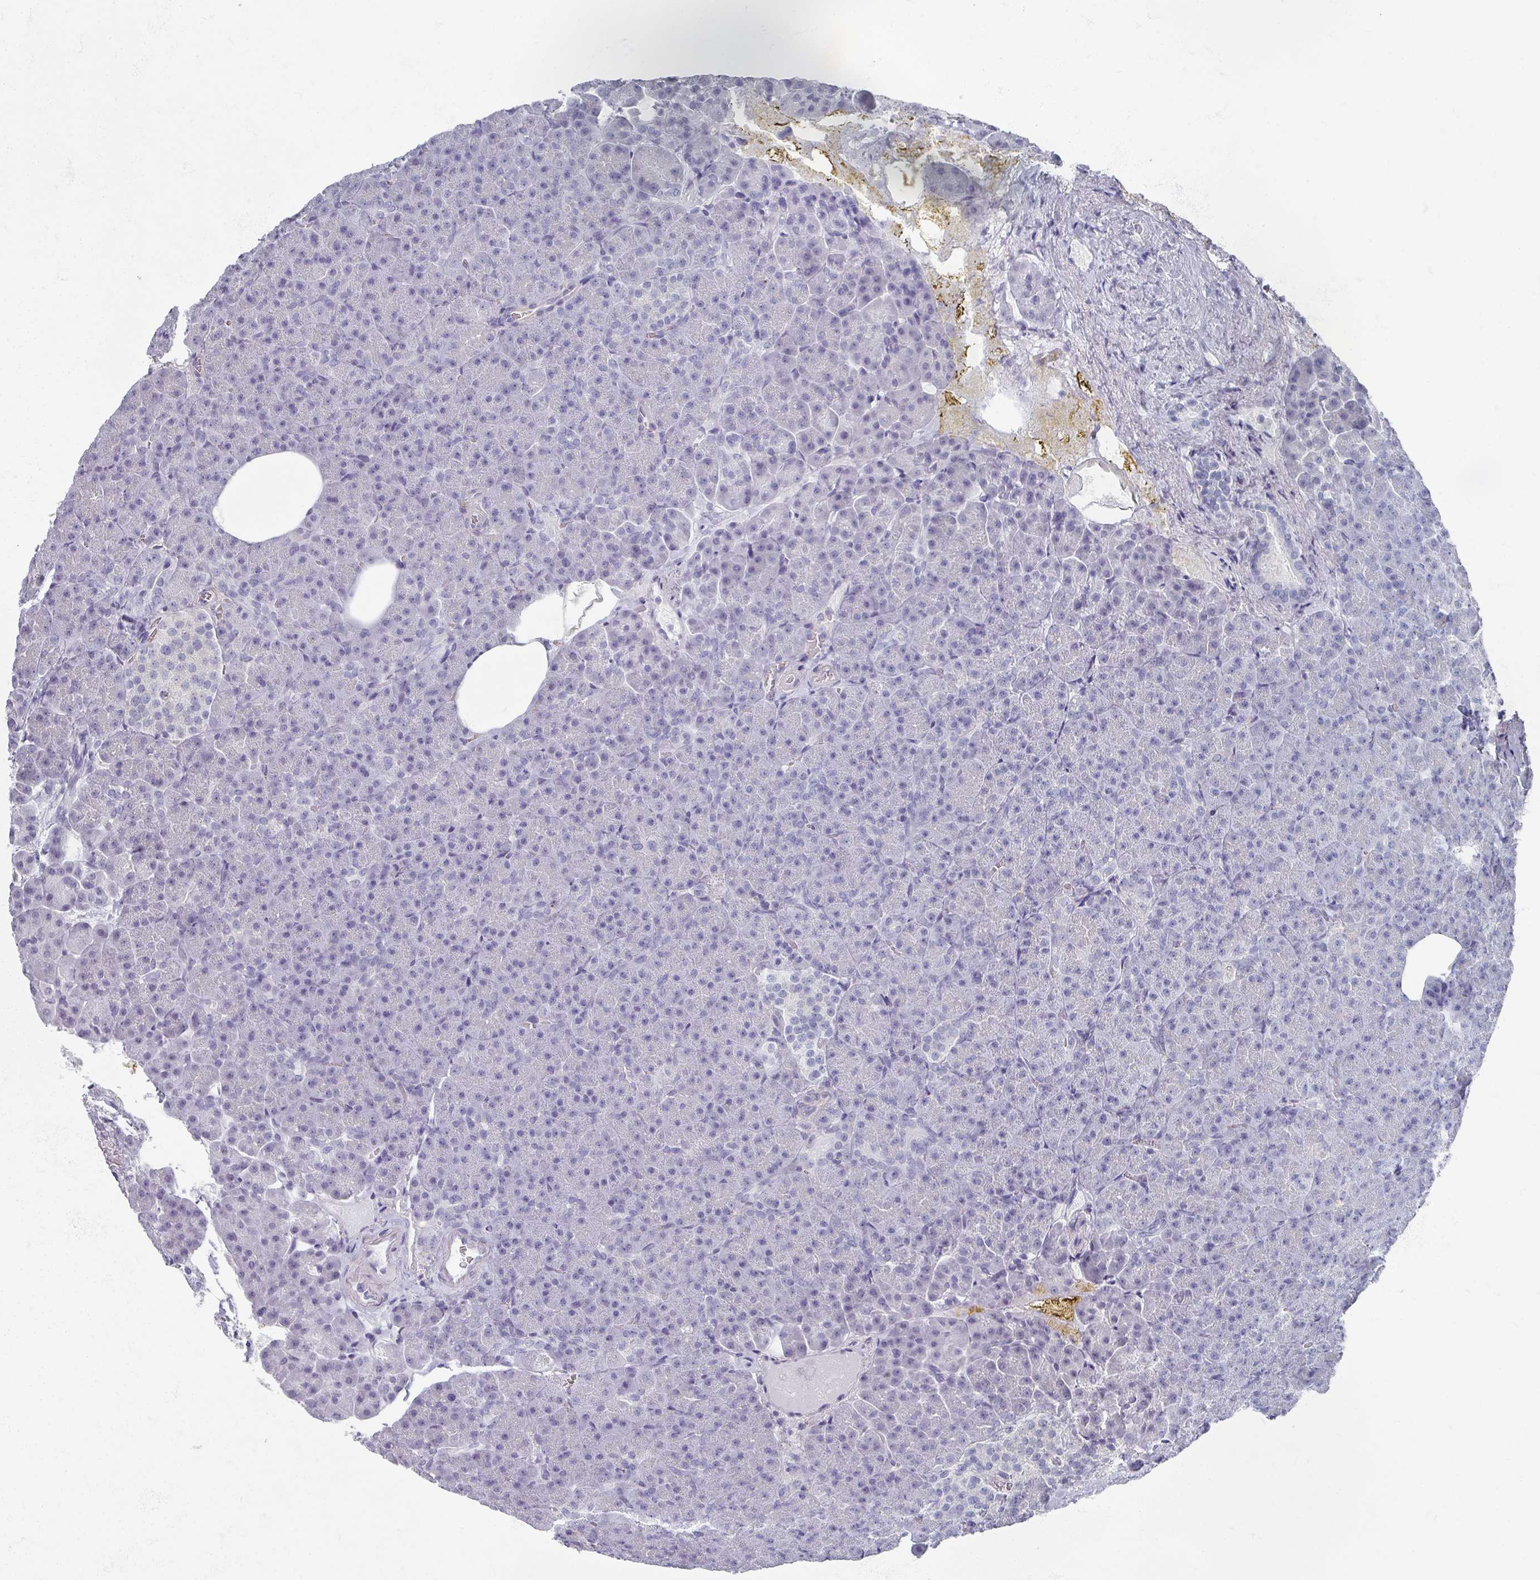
{"staining": {"intensity": "negative", "quantity": "none", "location": "none"}, "tissue": "pancreas", "cell_type": "Exocrine glandular cells", "image_type": "normal", "snomed": [{"axis": "morphology", "description": "Normal tissue, NOS"}, {"axis": "topography", "description": "Pancreas"}], "caption": "Immunohistochemical staining of unremarkable human pancreas displays no significant expression in exocrine glandular cells.", "gene": "OMG", "patient": {"sex": "female", "age": 74}}